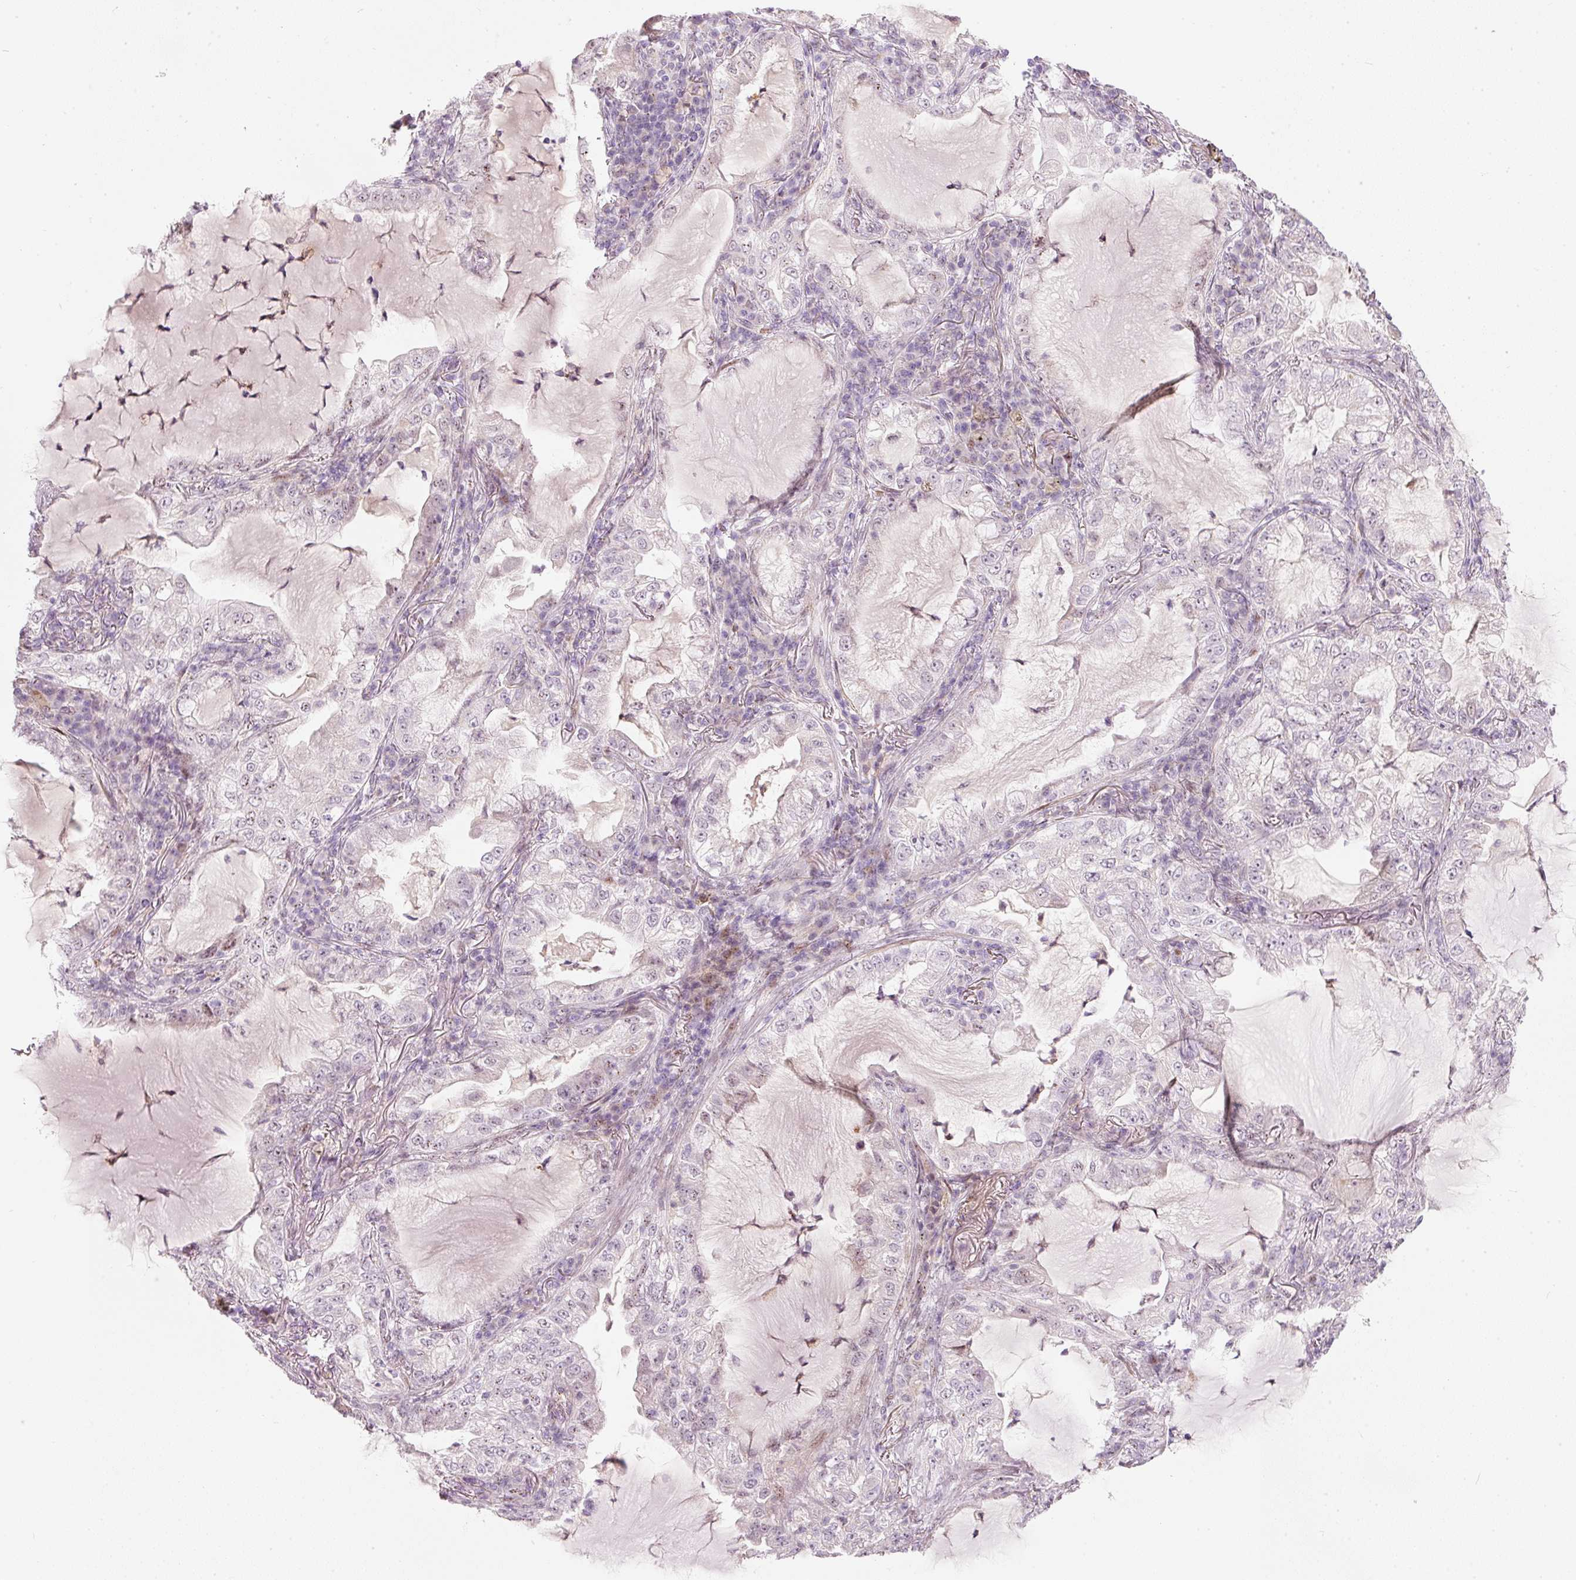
{"staining": {"intensity": "negative", "quantity": "none", "location": "none"}, "tissue": "lung cancer", "cell_type": "Tumor cells", "image_type": "cancer", "snomed": [{"axis": "morphology", "description": "Adenocarcinoma, NOS"}, {"axis": "topography", "description": "Lung"}], "caption": "An immunohistochemistry (IHC) photomicrograph of lung adenocarcinoma is shown. There is no staining in tumor cells of lung adenocarcinoma.", "gene": "RNF39", "patient": {"sex": "female", "age": 73}}